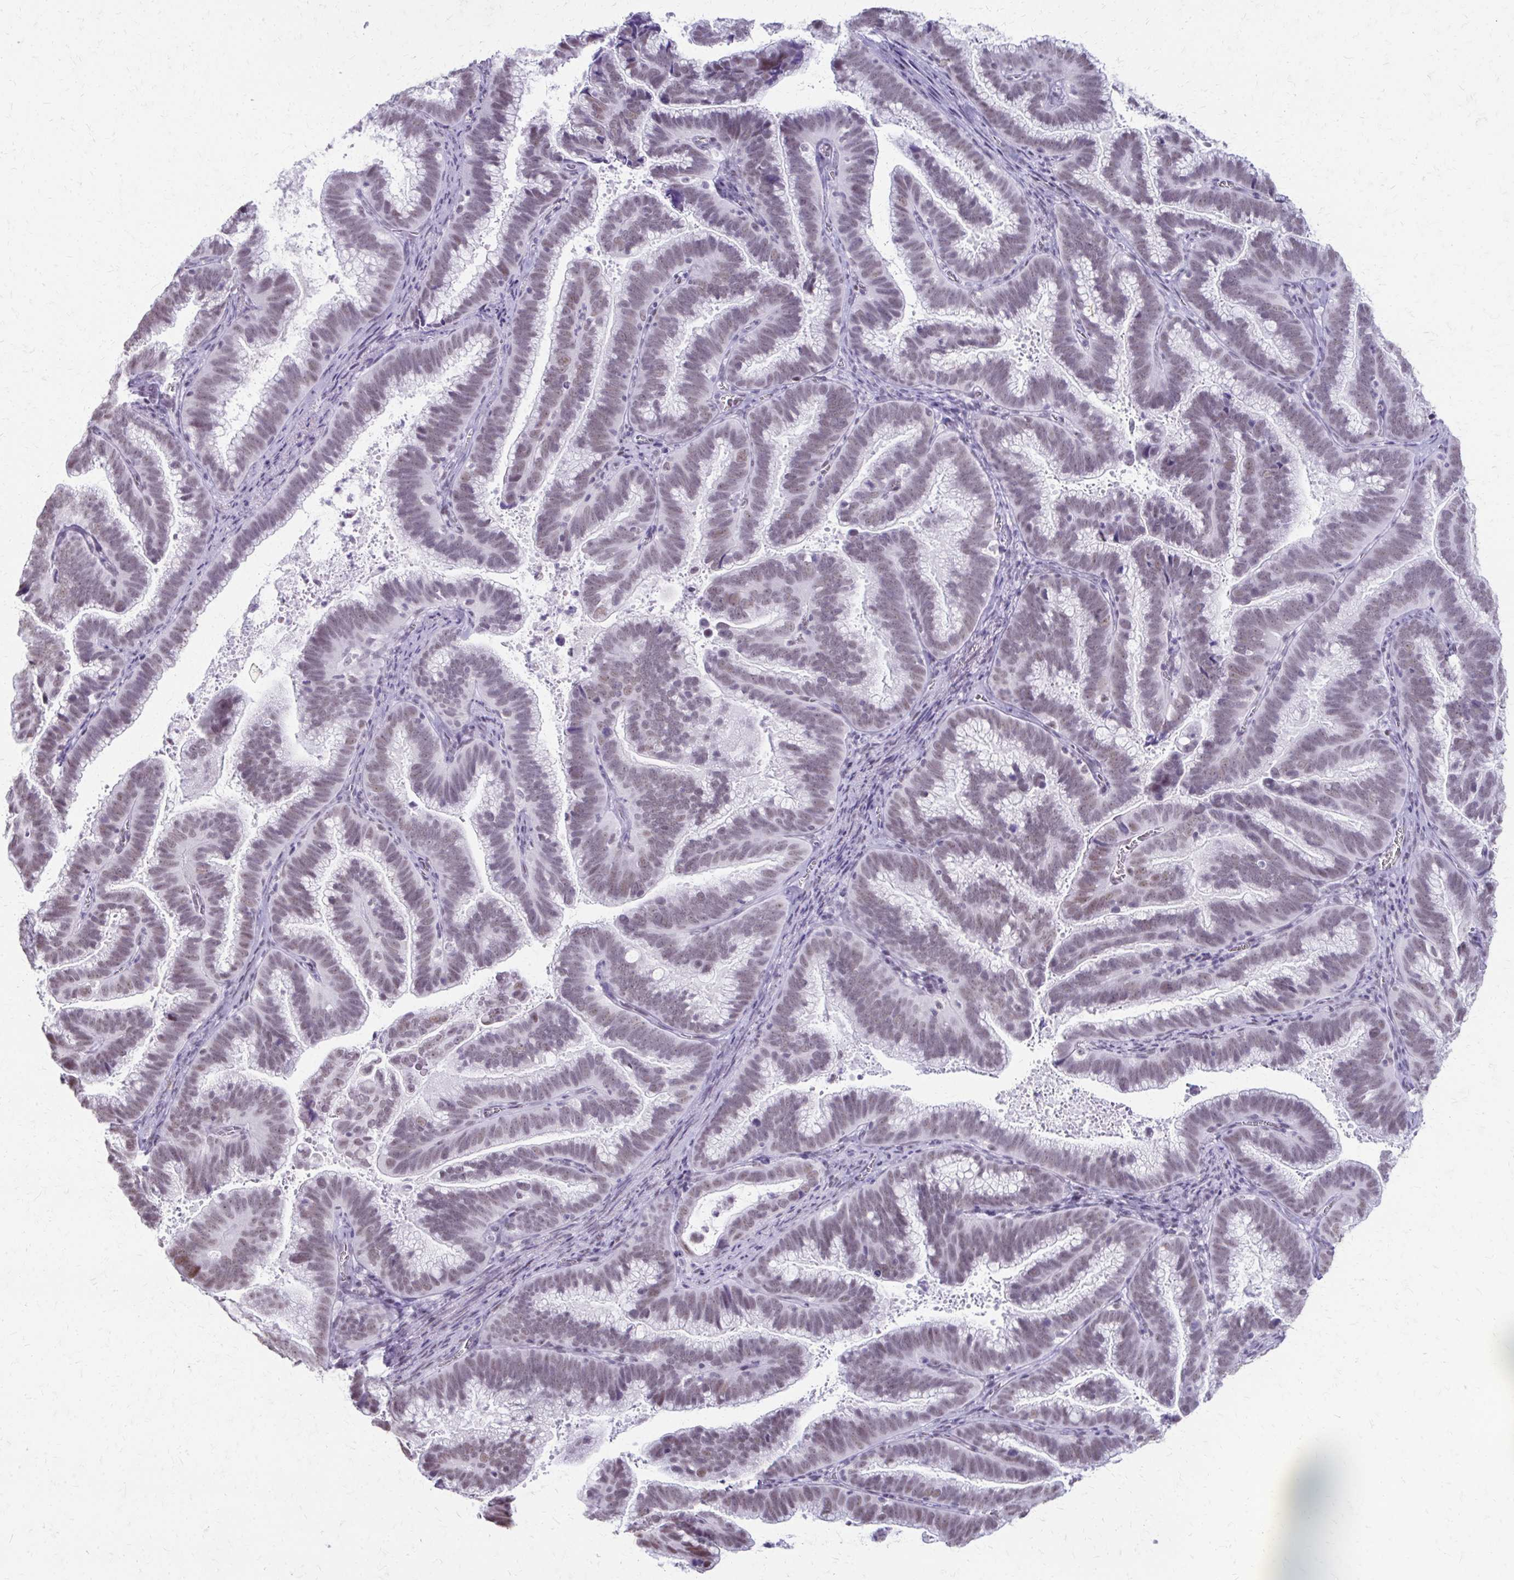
{"staining": {"intensity": "weak", "quantity": "<25%", "location": "nuclear"}, "tissue": "cervical cancer", "cell_type": "Tumor cells", "image_type": "cancer", "snomed": [{"axis": "morphology", "description": "Adenocarcinoma, NOS"}, {"axis": "topography", "description": "Cervix"}], "caption": "Tumor cells show no significant protein positivity in cervical adenocarcinoma.", "gene": "SS18", "patient": {"sex": "female", "age": 61}}